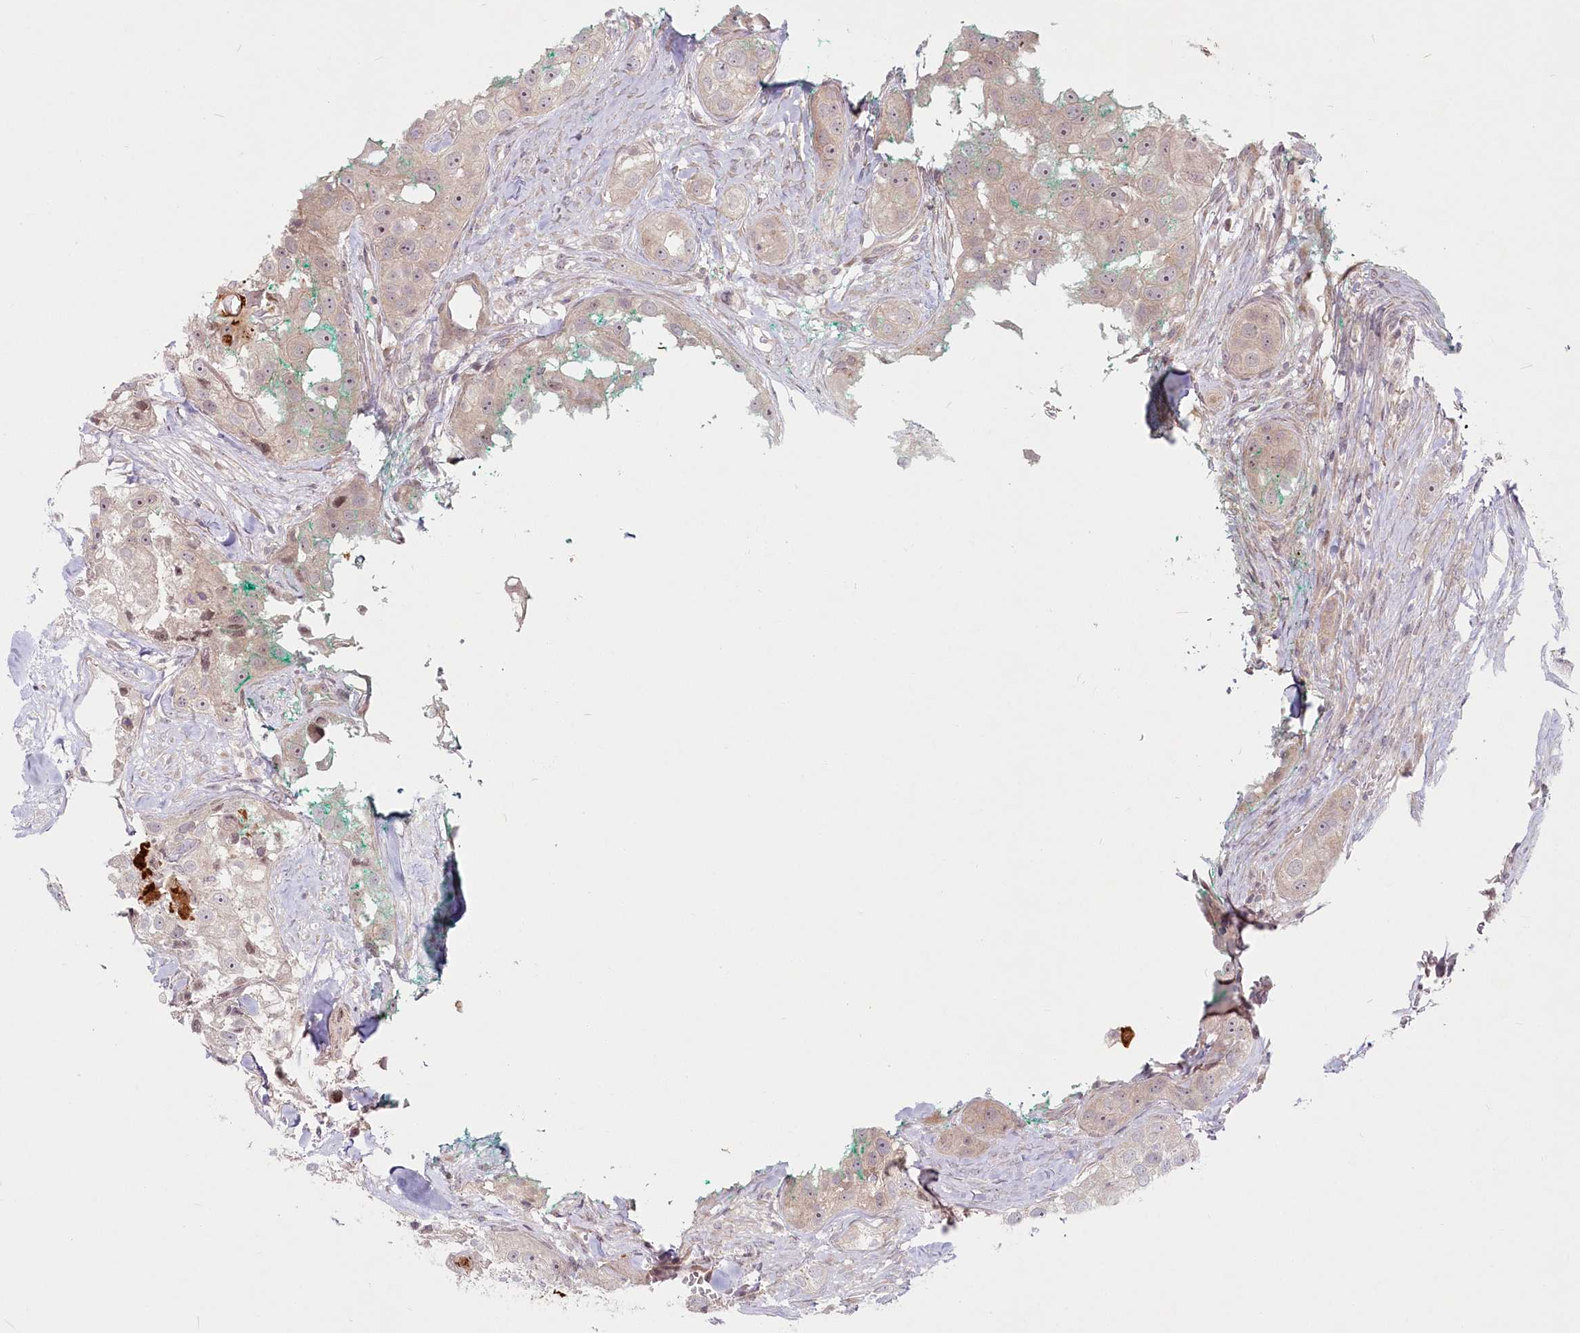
{"staining": {"intensity": "weak", "quantity": ">75%", "location": "cytoplasmic/membranous"}, "tissue": "head and neck cancer", "cell_type": "Tumor cells", "image_type": "cancer", "snomed": [{"axis": "morphology", "description": "Normal tissue, NOS"}, {"axis": "morphology", "description": "Squamous cell carcinoma, NOS"}, {"axis": "topography", "description": "Skeletal muscle"}, {"axis": "topography", "description": "Head-Neck"}], "caption": "Immunohistochemistry histopathology image of squamous cell carcinoma (head and neck) stained for a protein (brown), which reveals low levels of weak cytoplasmic/membranous staining in approximately >75% of tumor cells.", "gene": "SPINK13", "patient": {"sex": "male", "age": 51}}